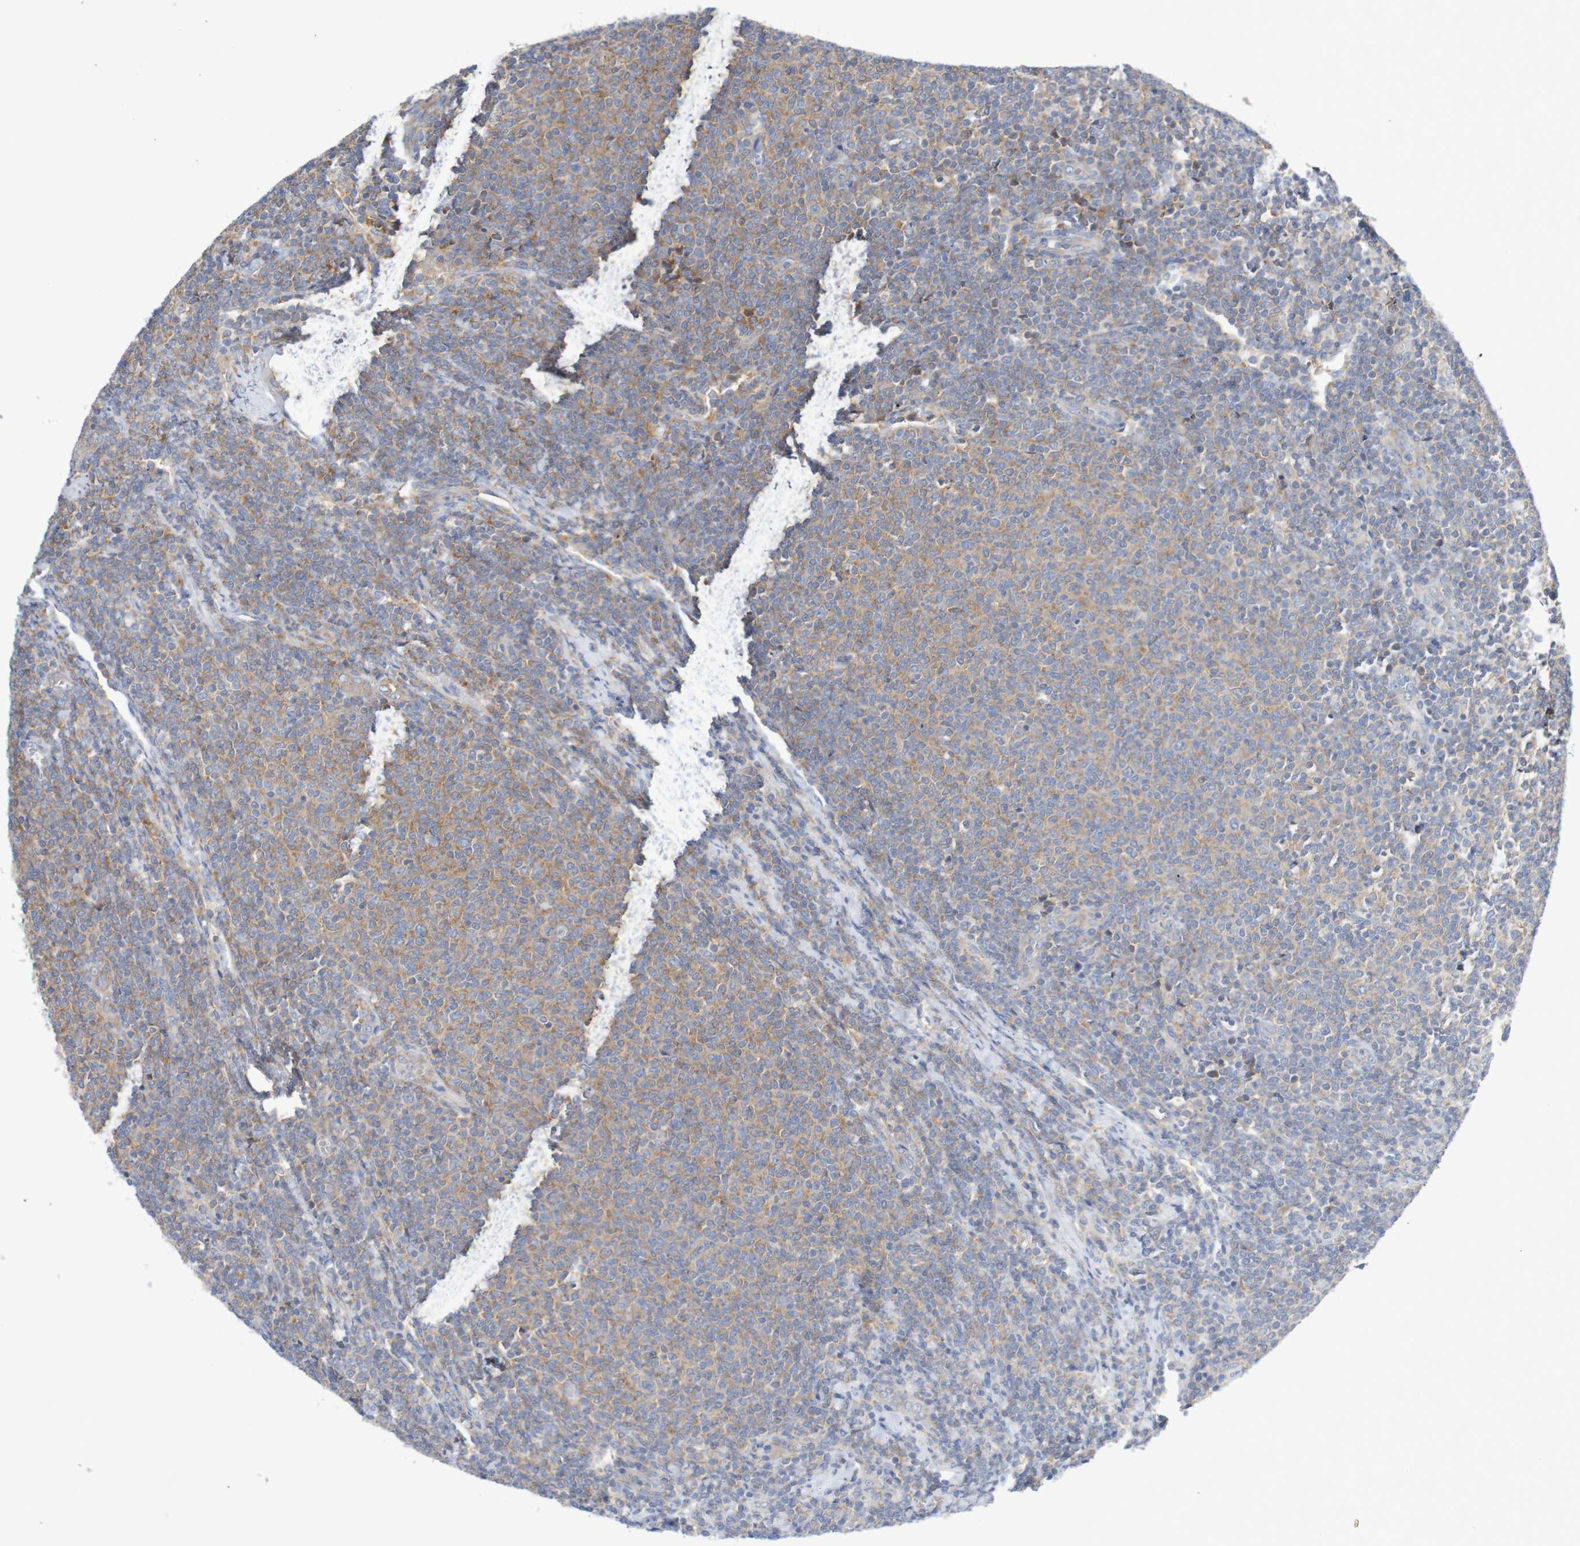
{"staining": {"intensity": "moderate", "quantity": "25%-75%", "location": "cytoplasmic/membranous"}, "tissue": "lymphoma", "cell_type": "Tumor cells", "image_type": "cancer", "snomed": [{"axis": "morphology", "description": "Malignant lymphoma, non-Hodgkin's type, Low grade"}, {"axis": "topography", "description": "Lymph node"}], "caption": "Protein staining of lymphoma tissue reveals moderate cytoplasmic/membranous positivity in approximately 25%-75% of tumor cells. The staining is performed using DAB brown chromogen to label protein expression. The nuclei are counter-stained blue using hematoxylin.", "gene": "LRRC47", "patient": {"sex": "male", "age": 66}}